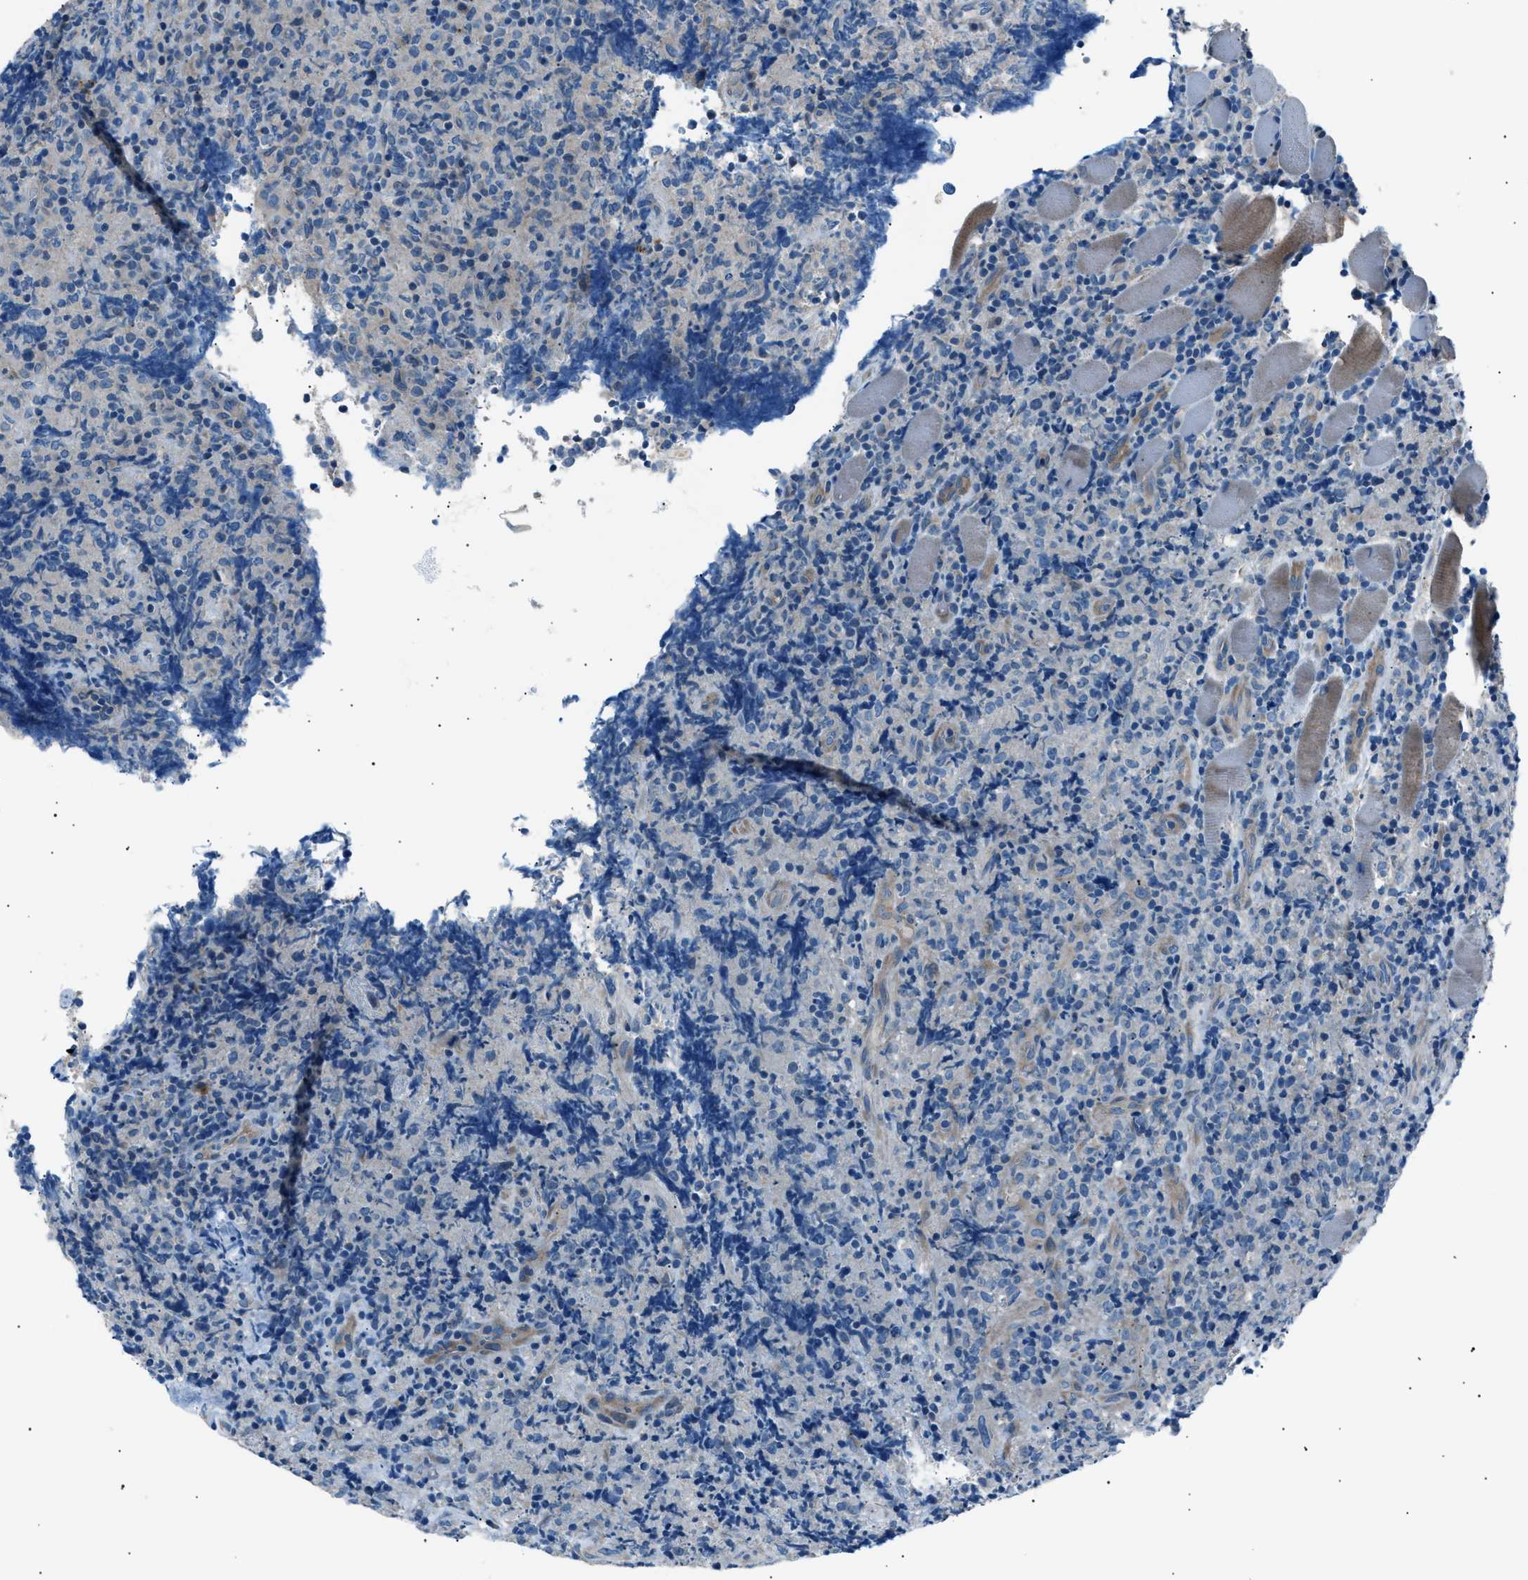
{"staining": {"intensity": "negative", "quantity": "none", "location": "none"}, "tissue": "lymphoma", "cell_type": "Tumor cells", "image_type": "cancer", "snomed": [{"axis": "morphology", "description": "Malignant lymphoma, non-Hodgkin's type, High grade"}, {"axis": "topography", "description": "Tonsil"}], "caption": "Immunohistochemistry (IHC) histopathology image of human lymphoma stained for a protein (brown), which shows no staining in tumor cells.", "gene": "LRRC37B", "patient": {"sex": "female", "age": 36}}